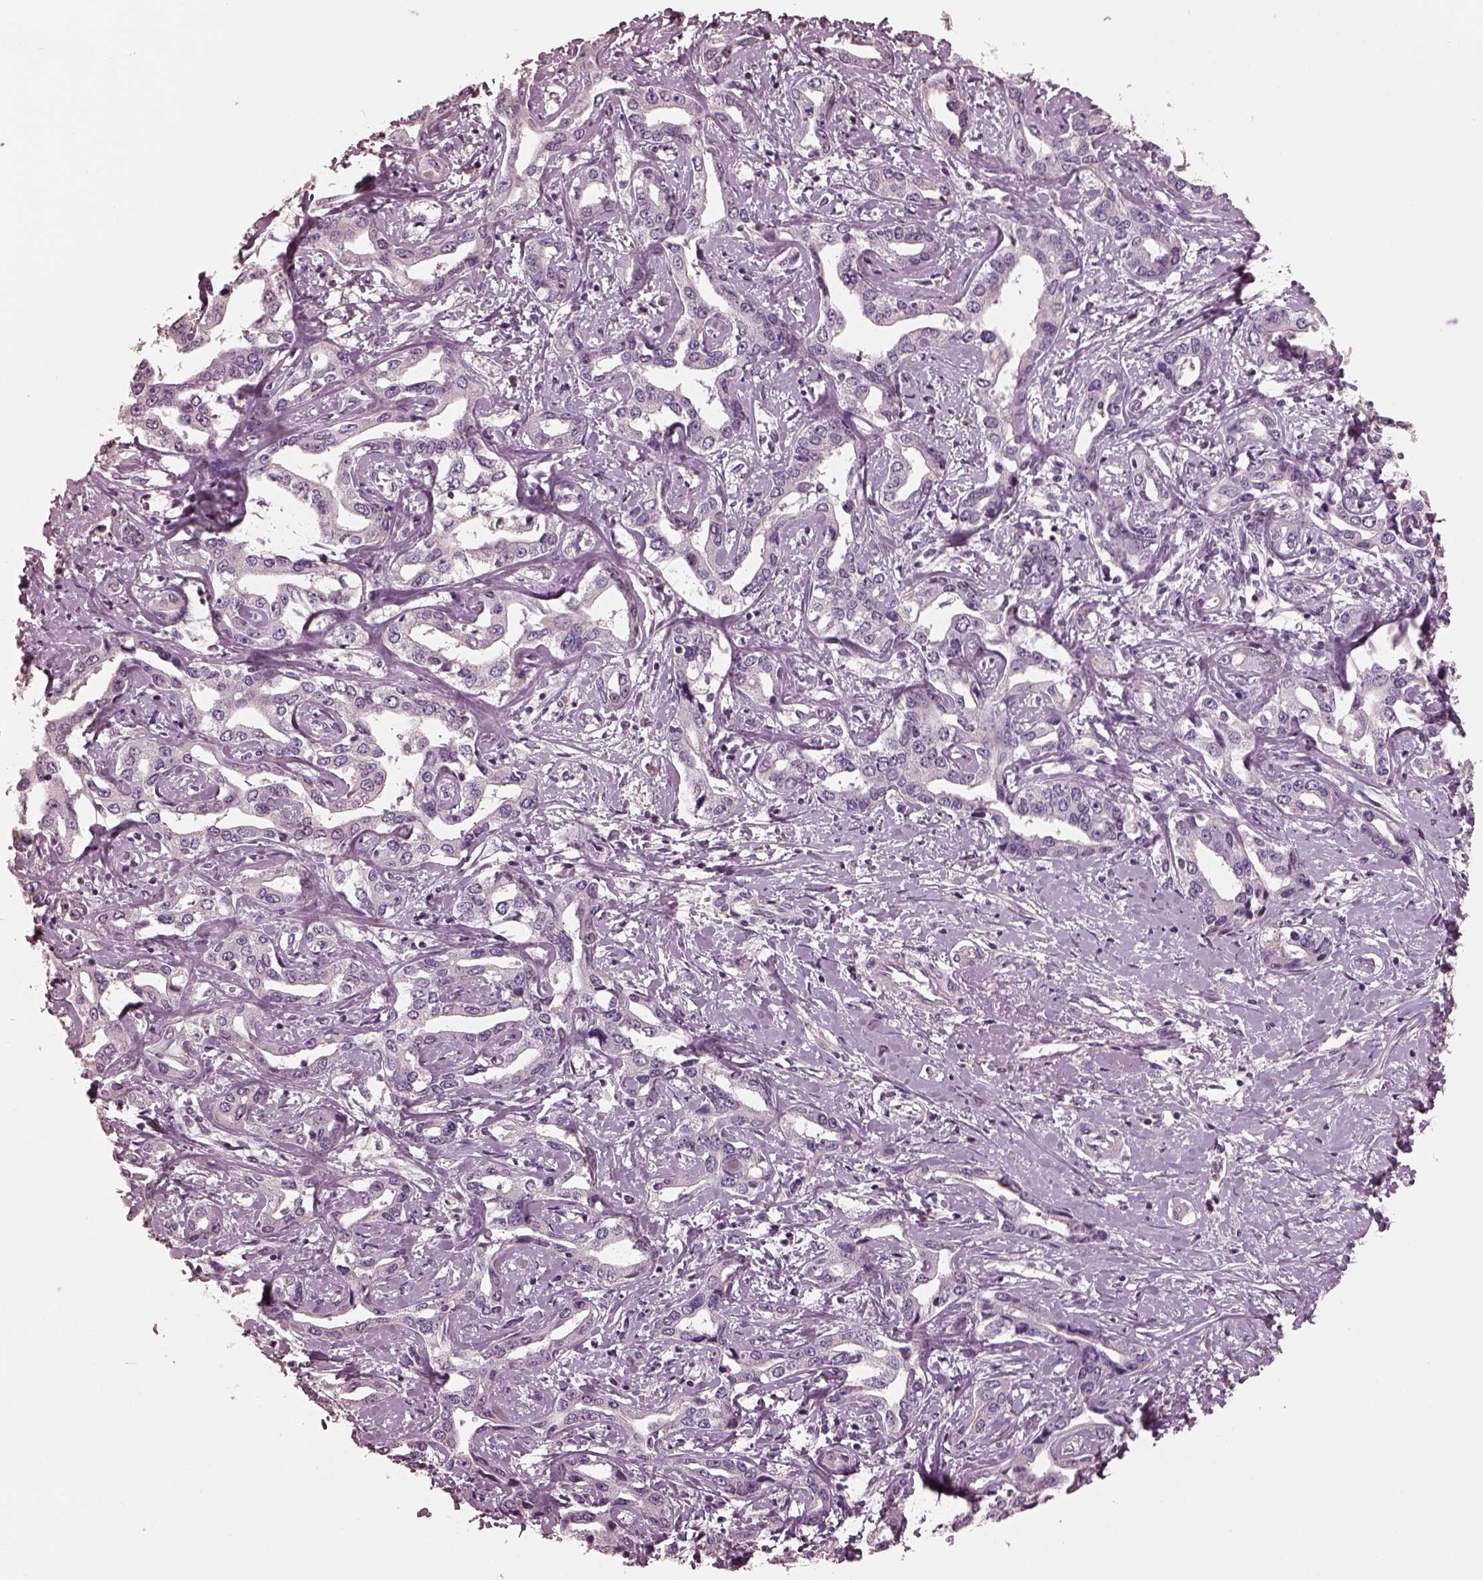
{"staining": {"intensity": "negative", "quantity": "none", "location": "none"}, "tissue": "liver cancer", "cell_type": "Tumor cells", "image_type": "cancer", "snomed": [{"axis": "morphology", "description": "Cholangiocarcinoma"}, {"axis": "topography", "description": "Liver"}], "caption": "Liver cancer stained for a protein using IHC shows no positivity tumor cells.", "gene": "TSKS", "patient": {"sex": "male", "age": 59}}